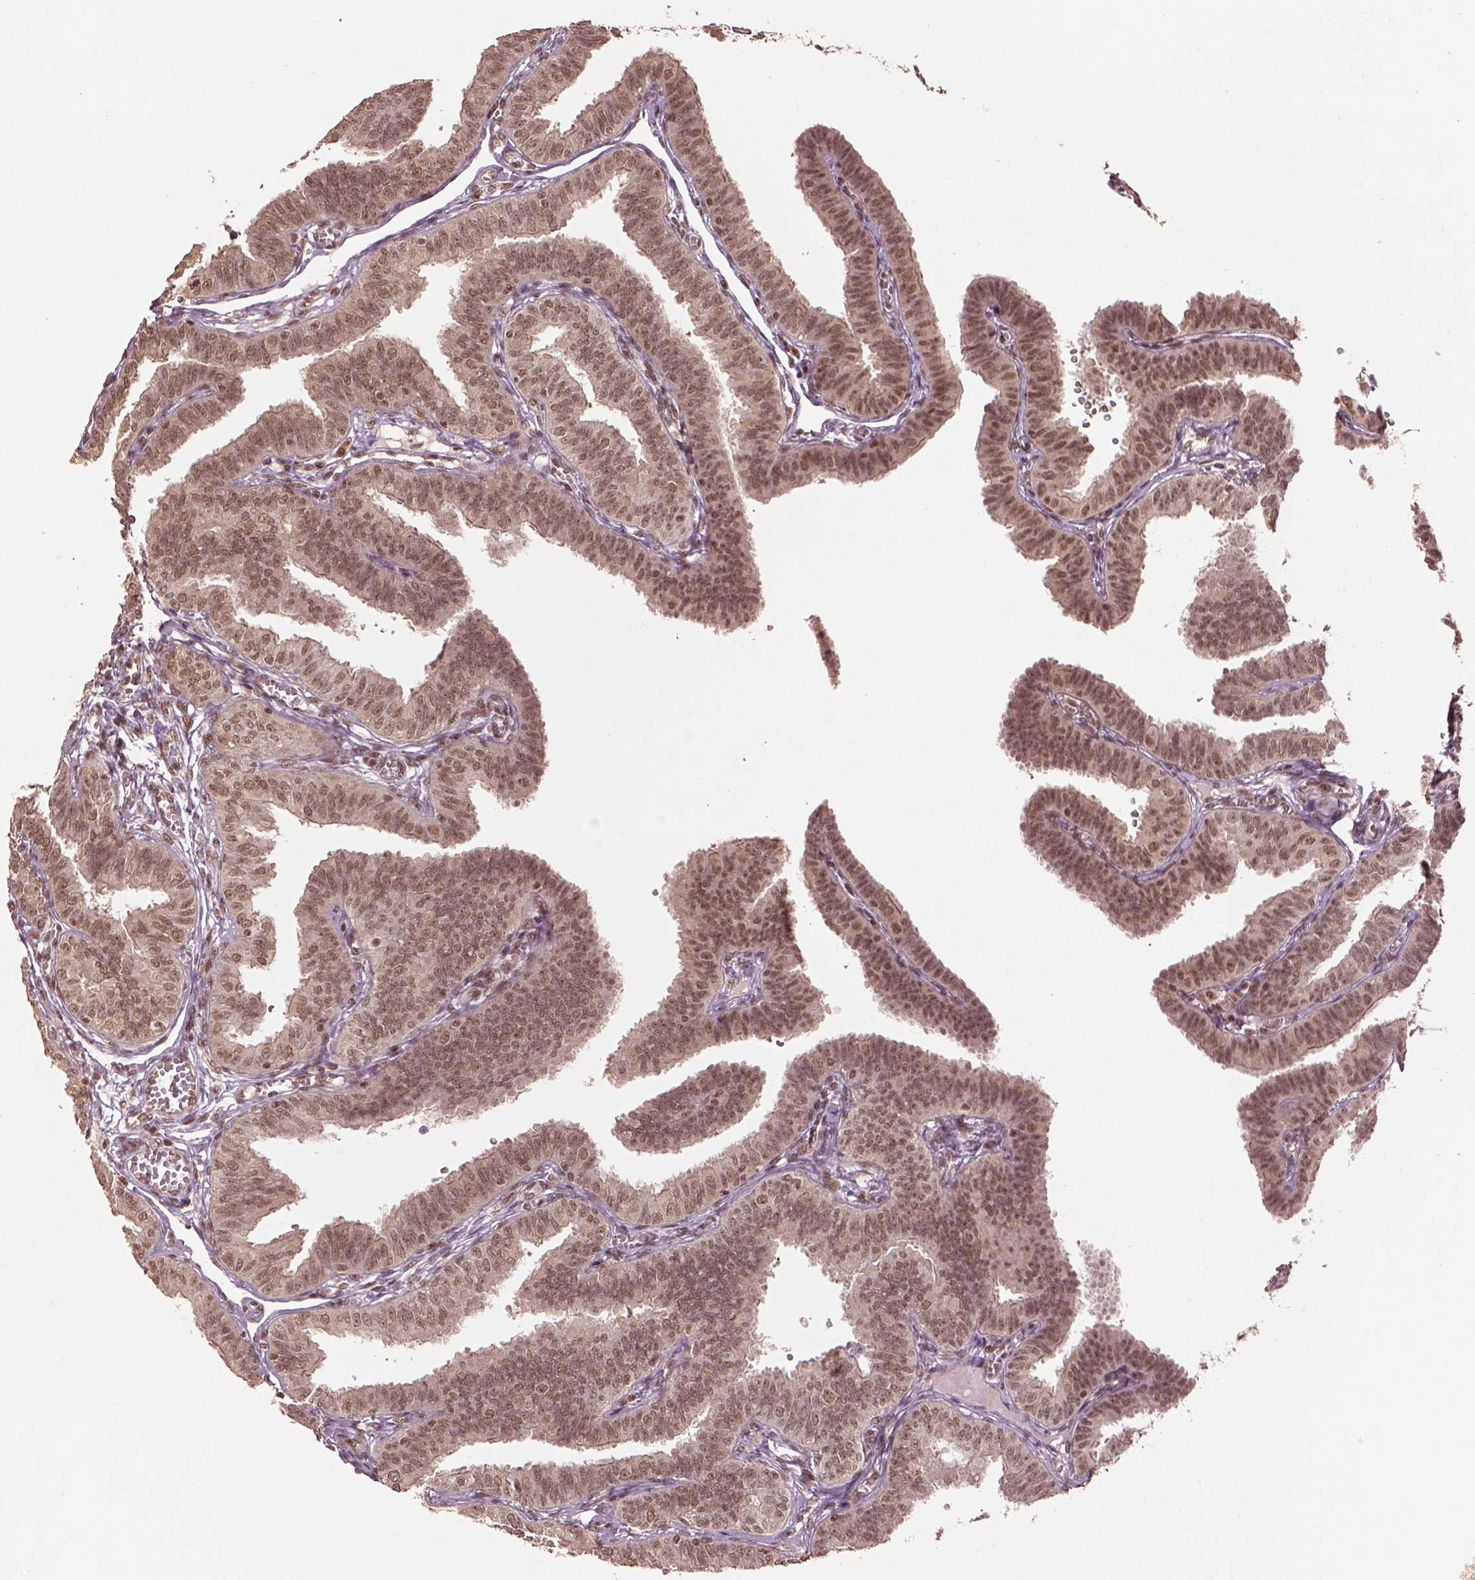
{"staining": {"intensity": "moderate", "quantity": ">75%", "location": "nuclear"}, "tissue": "fallopian tube", "cell_type": "Glandular cells", "image_type": "normal", "snomed": [{"axis": "morphology", "description": "Normal tissue, NOS"}, {"axis": "topography", "description": "Fallopian tube"}], "caption": "Immunohistochemical staining of benign fallopian tube exhibits moderate nuclear protein staining in about >75% of glandular cells.", "gene": "BRD9", "patient": {"sex": "female", "age": 25}}